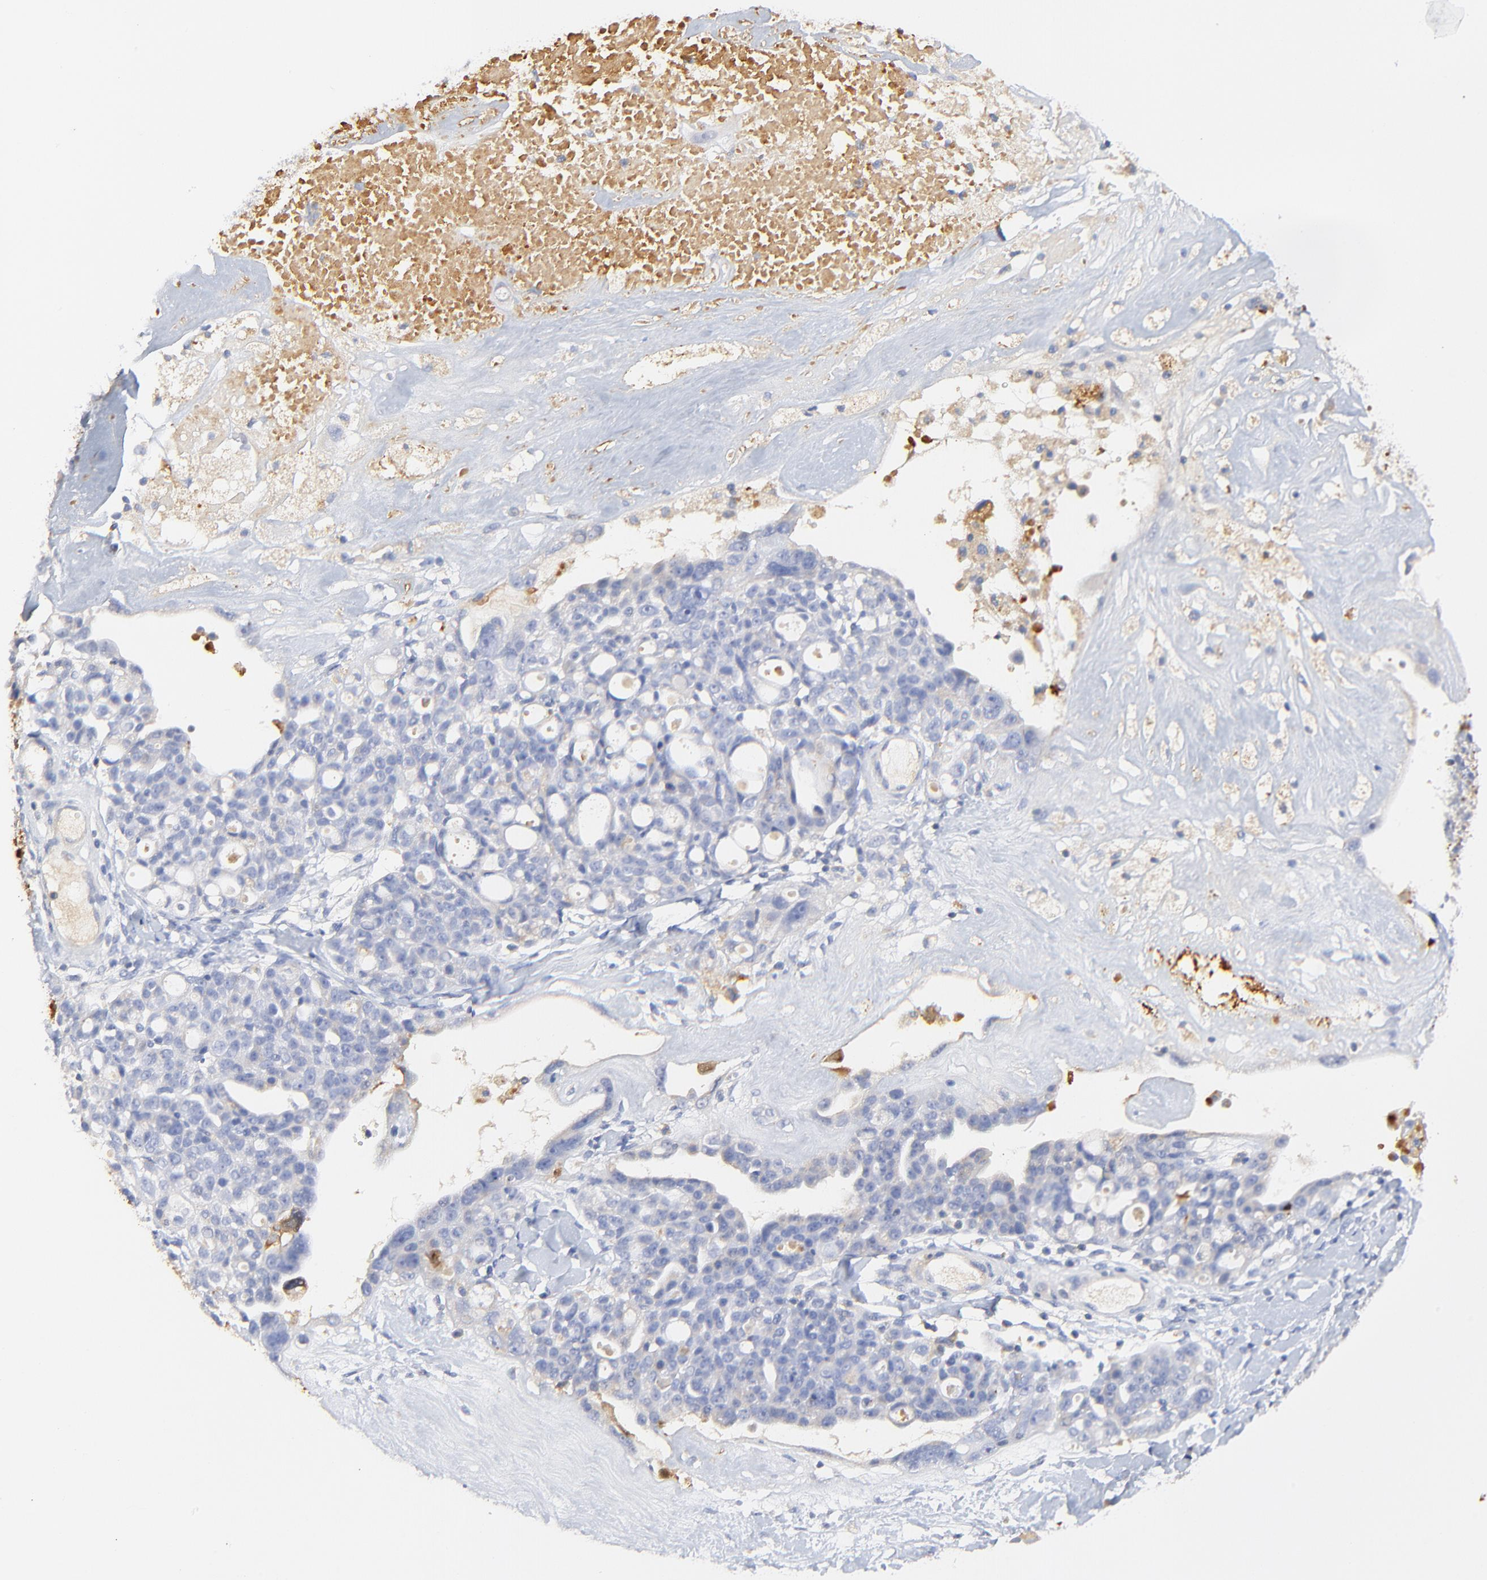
{"staining": {"intensity": "weak", "quantity": "<25%", "location": "cytoplasmic/membranous"}, "tissue": "ovarian cancer", "cell_type": "Tumor cells", "image_type": "cancer", "snomed": [{"axis": "morphology", "description": "Cystadenocarcinoma, serous, NOS"}, {"axis": "topography", "description": "Ovary"}], "caption": "The histopathology image displays no staining of tumor cells in serous cystadenocarcinoma (ovarian).", "gene": "MDGA2", "patient": {"sex": "female", "age": 66}}